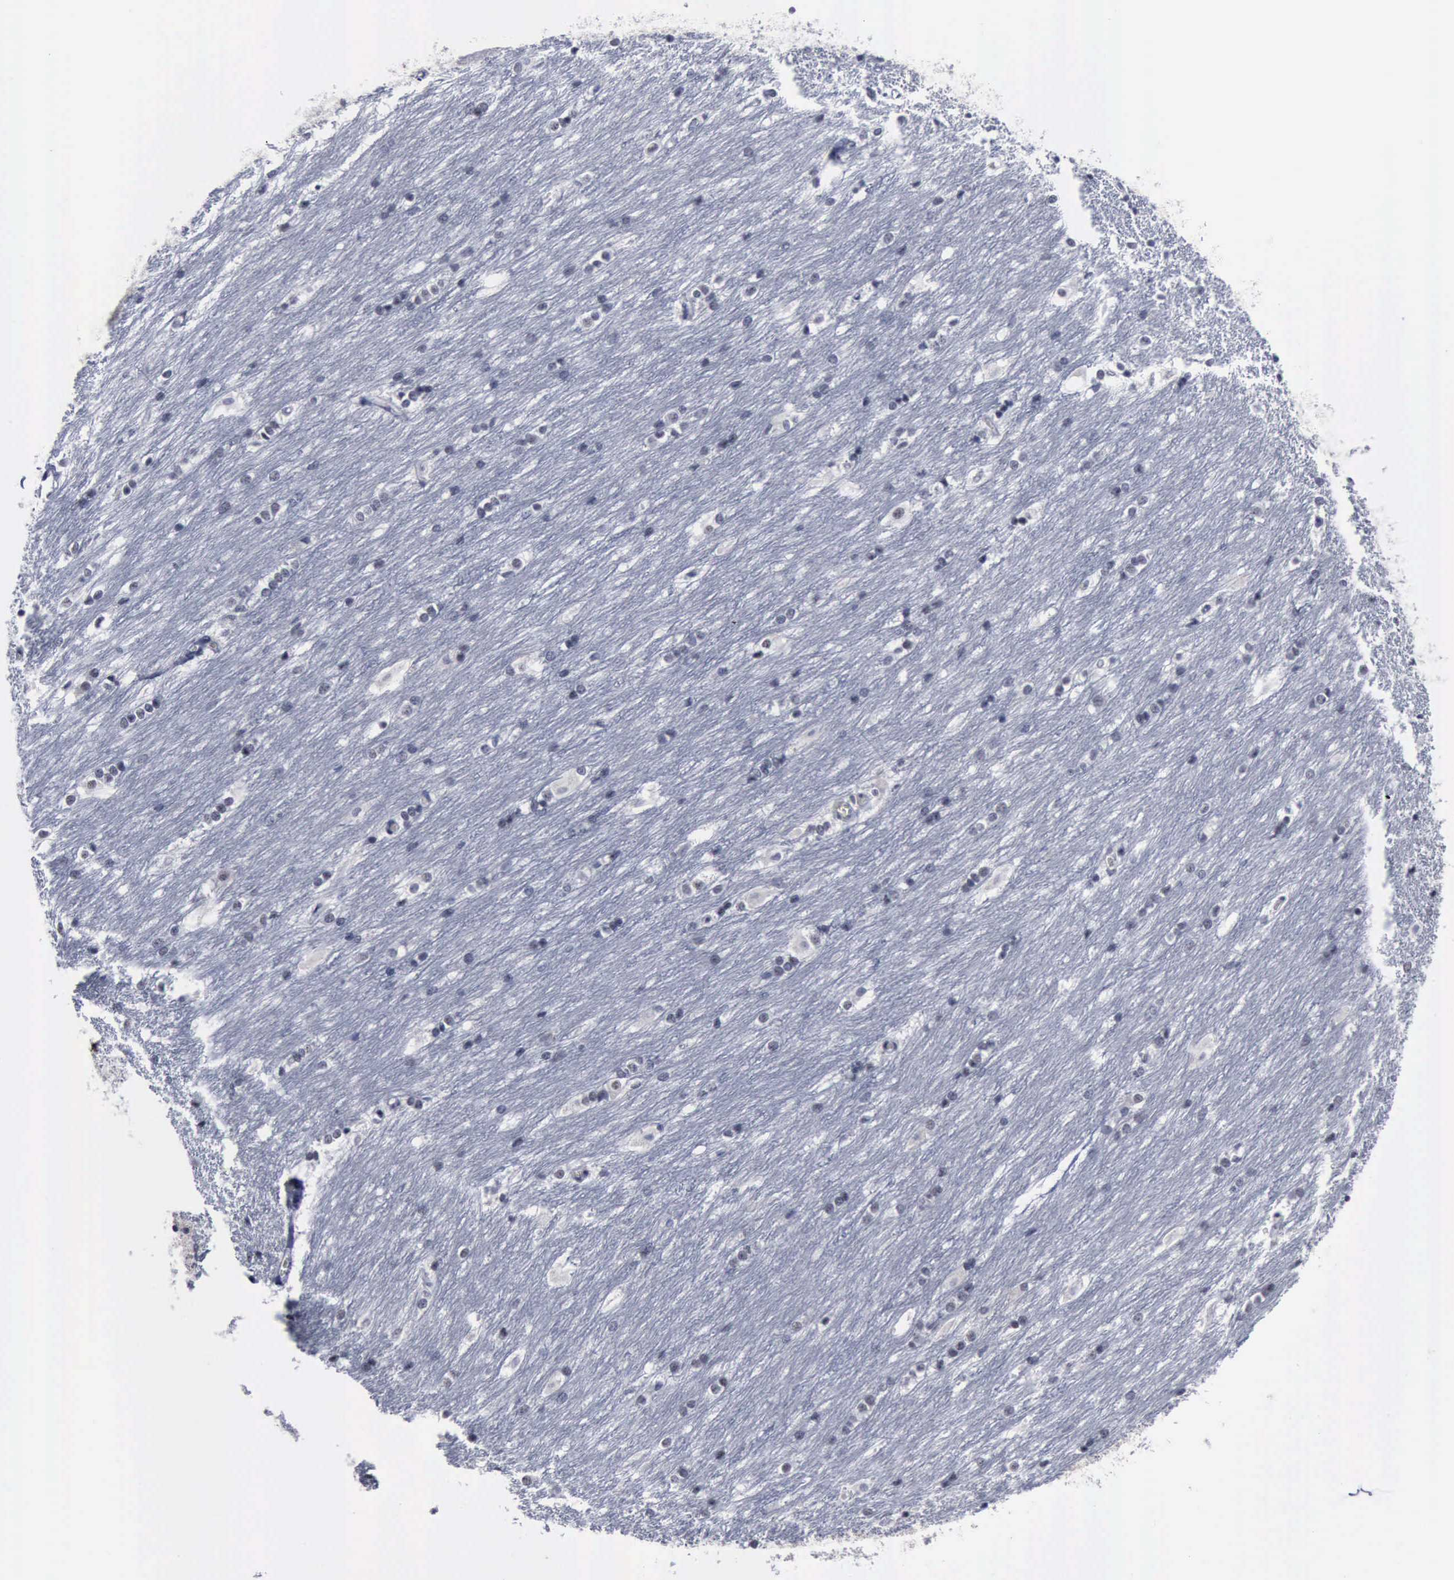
{"staining": {"intensity": "negative", "quantity": "none", "location": "none"}, "tissue": "caudate", "cell_type": "Glial cells", "image_type": "normal", "snomed": [{"axis": "morphology", "description": "Normal tissue, NOS"}, {"axis": "topography", "description": "Lateral ventricle wall"}], "caption": "Glial cells show no significant expression in unremarkable caudate. The staining was performed using DAB to visualize the protein expression in brown, while the nuclei were stained in blue with hematoxylin (Magnification: 20x).", "gene": "BRD1", "patient": {"sex": "female", "age": 19}}